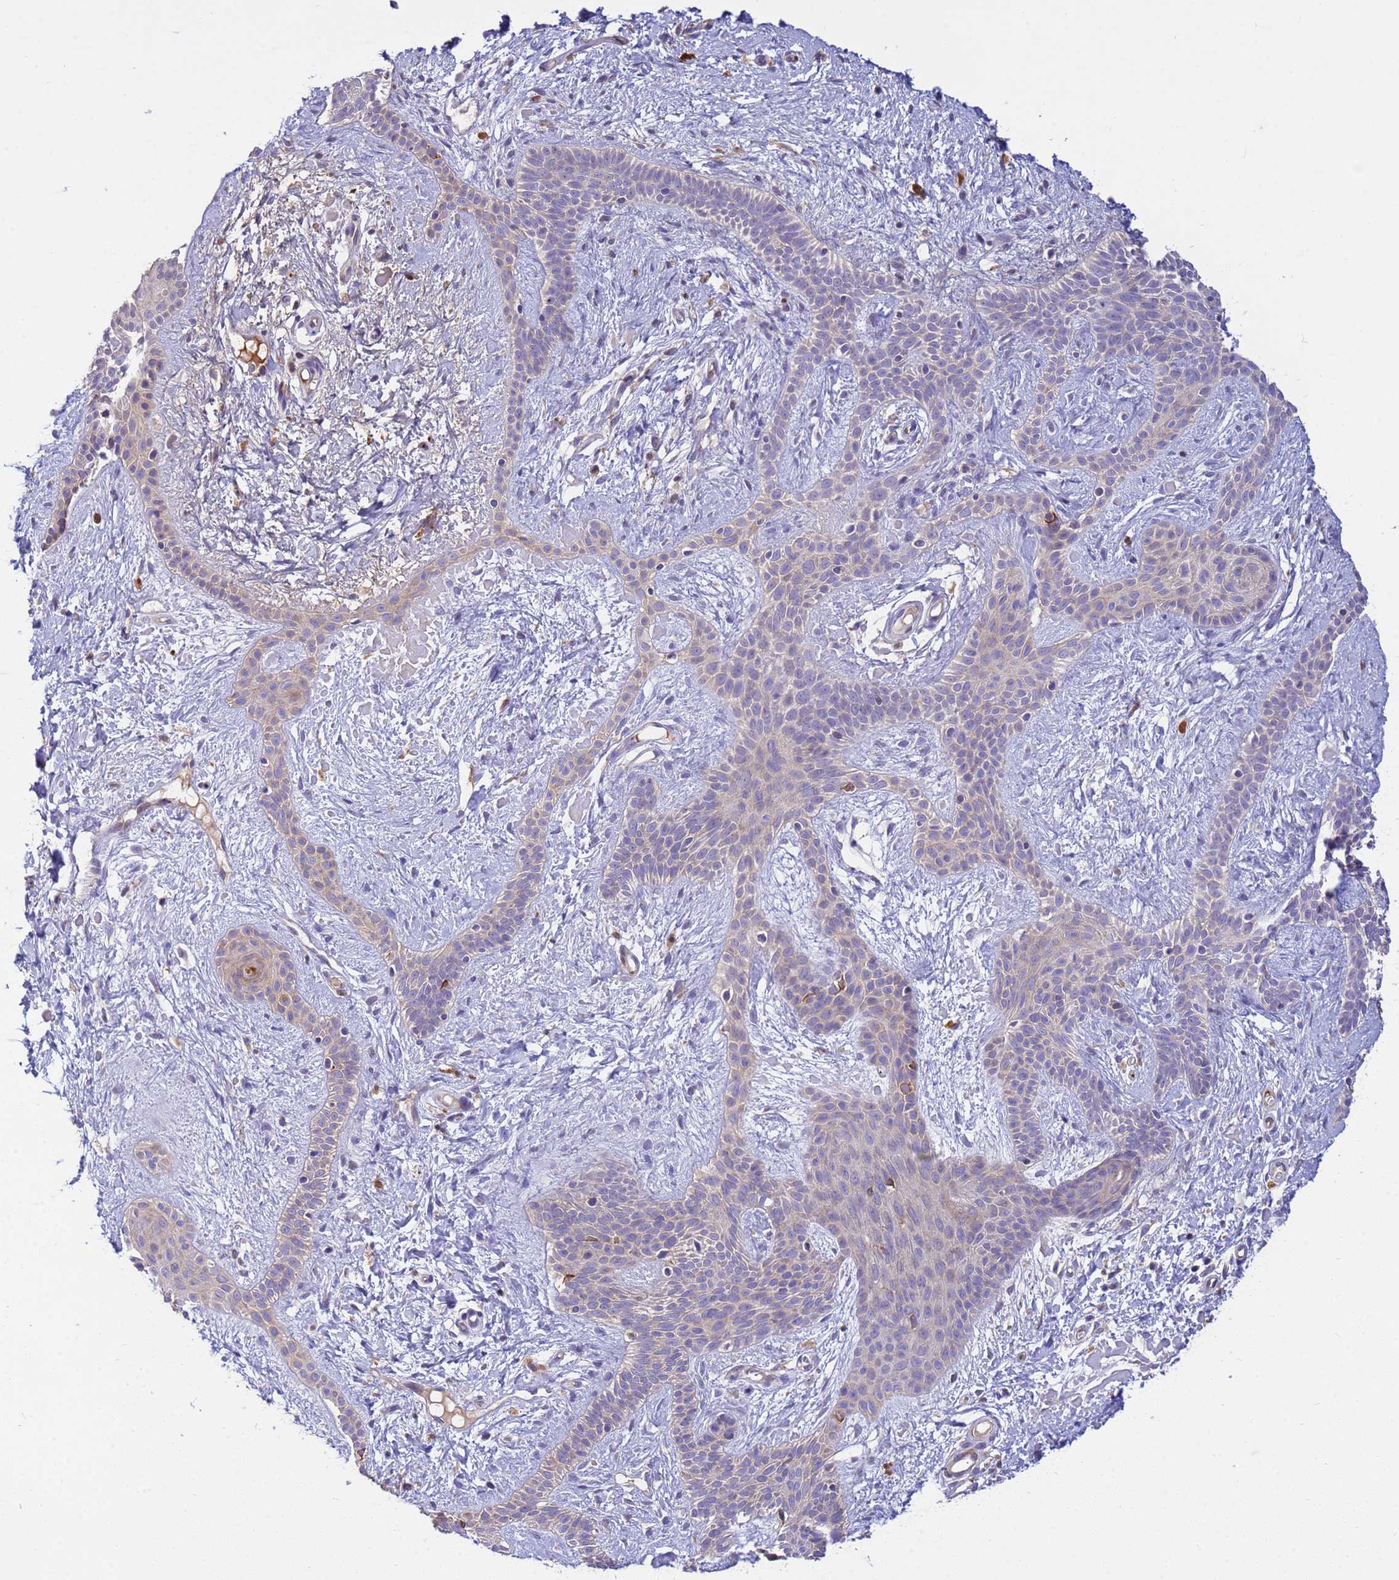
{"staining": {"intensity": "weak", "quantity": "<25%", "location": "cytoplasmic/membranous"}, "tissue": "skin cancer", "cell_type": "Tumor cells", "image_type": "cancer", "snomed": [{"axis": "morphology", "description": "Basal cell carcinoma"}, {"axis": "topography", "description": "Skin"}], "caption": "Tumor cells show no significant protein positivity in skin cancer (basal cell carcinoma).", "gene": "THAP5", "patient": {"sex": "male", "age": 78}}